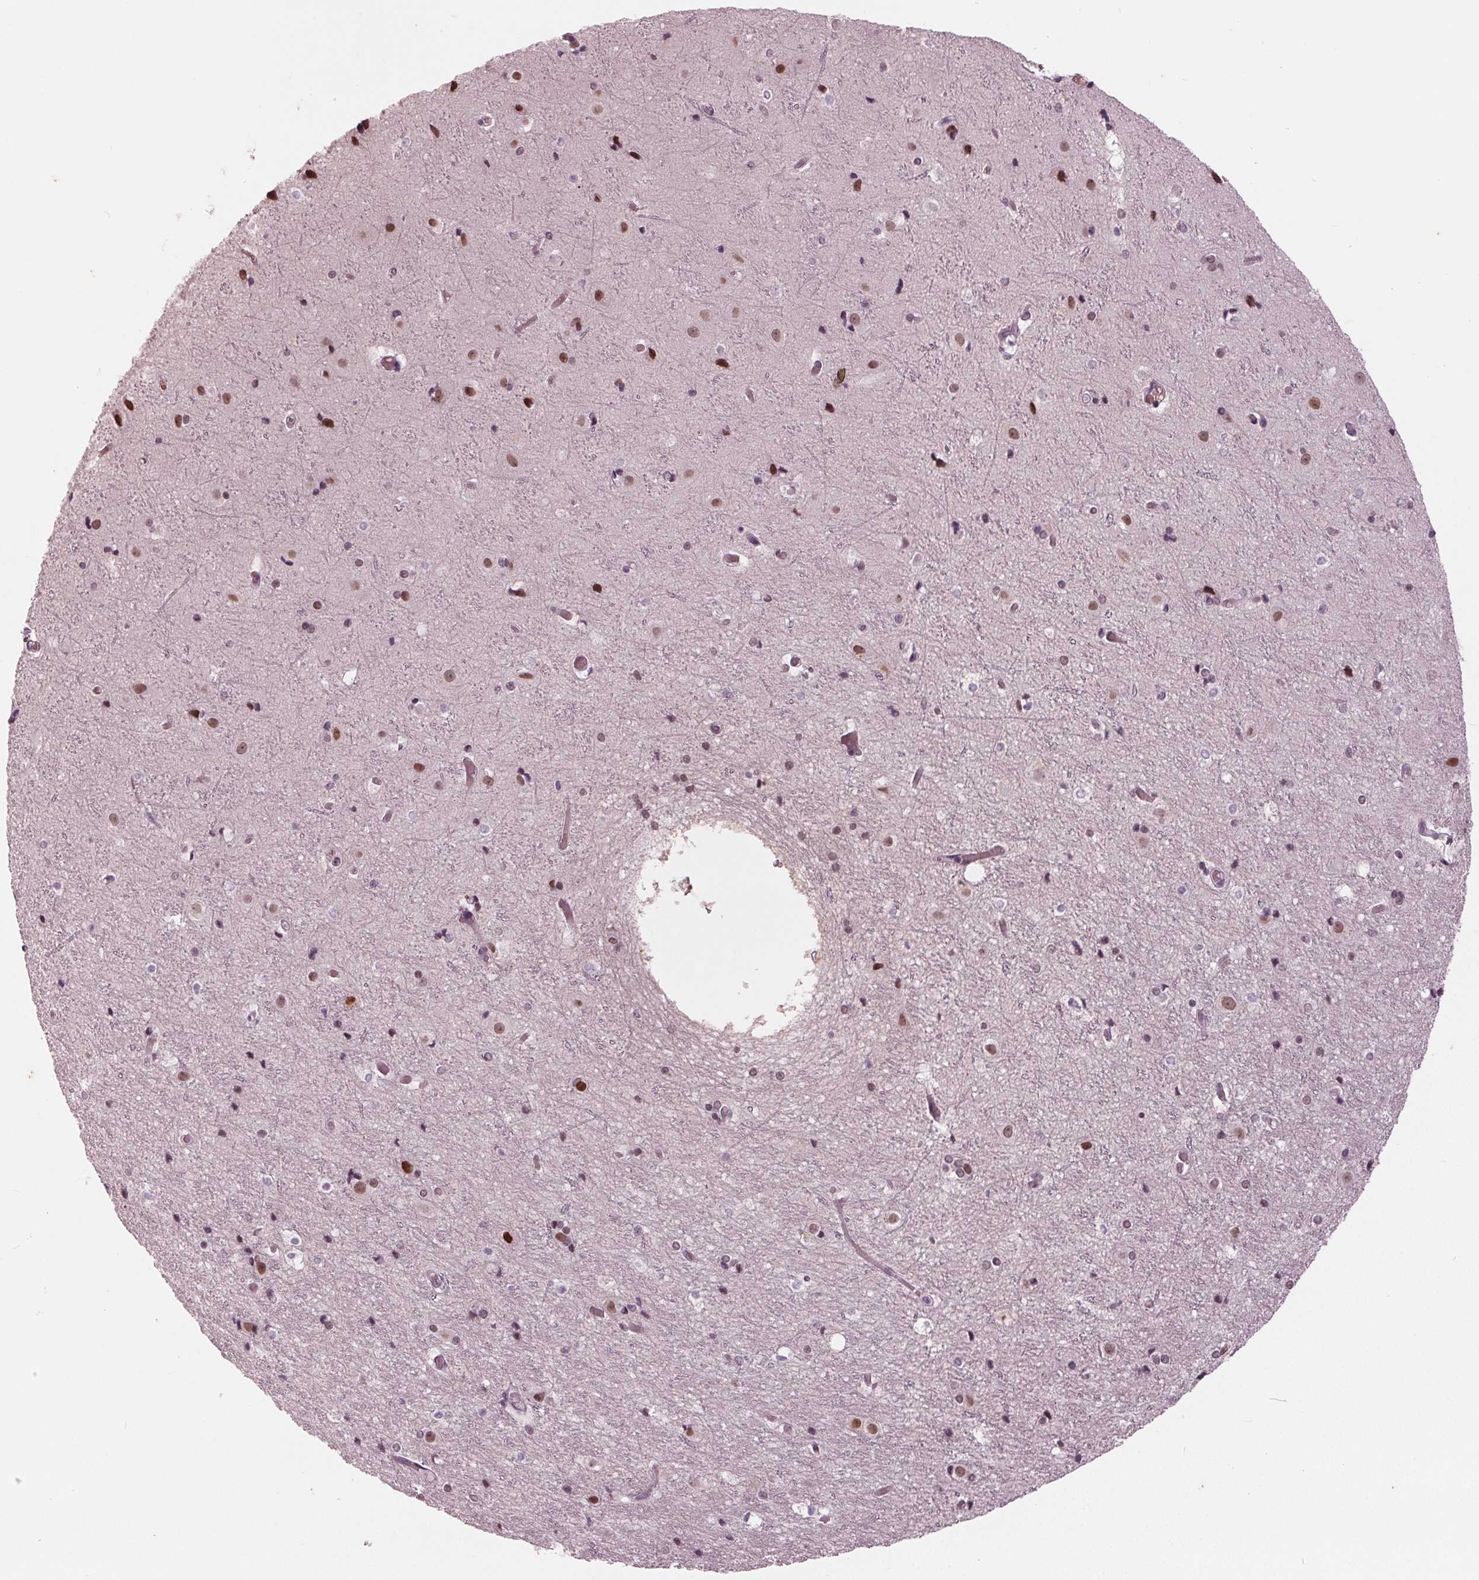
{"staining": {"intensity": "negative", "quantity": "none", "location": "none"}, "tissue": "cerebral cortex", "cell_type": "Endothelial cells", "image_type": "normal", "snomed": [{"axis": "morphology", "description": "Normal tissue, NOS"}, {"axis": "topography", "description": "Cerebral cortex"}], "caption": "Immunohistochemical staining of benign cerebral cortex exhibits no significant staining in endothelial cells.", "gene": "DNMT3L", "patient": {"sex": "female", "age": 52}}